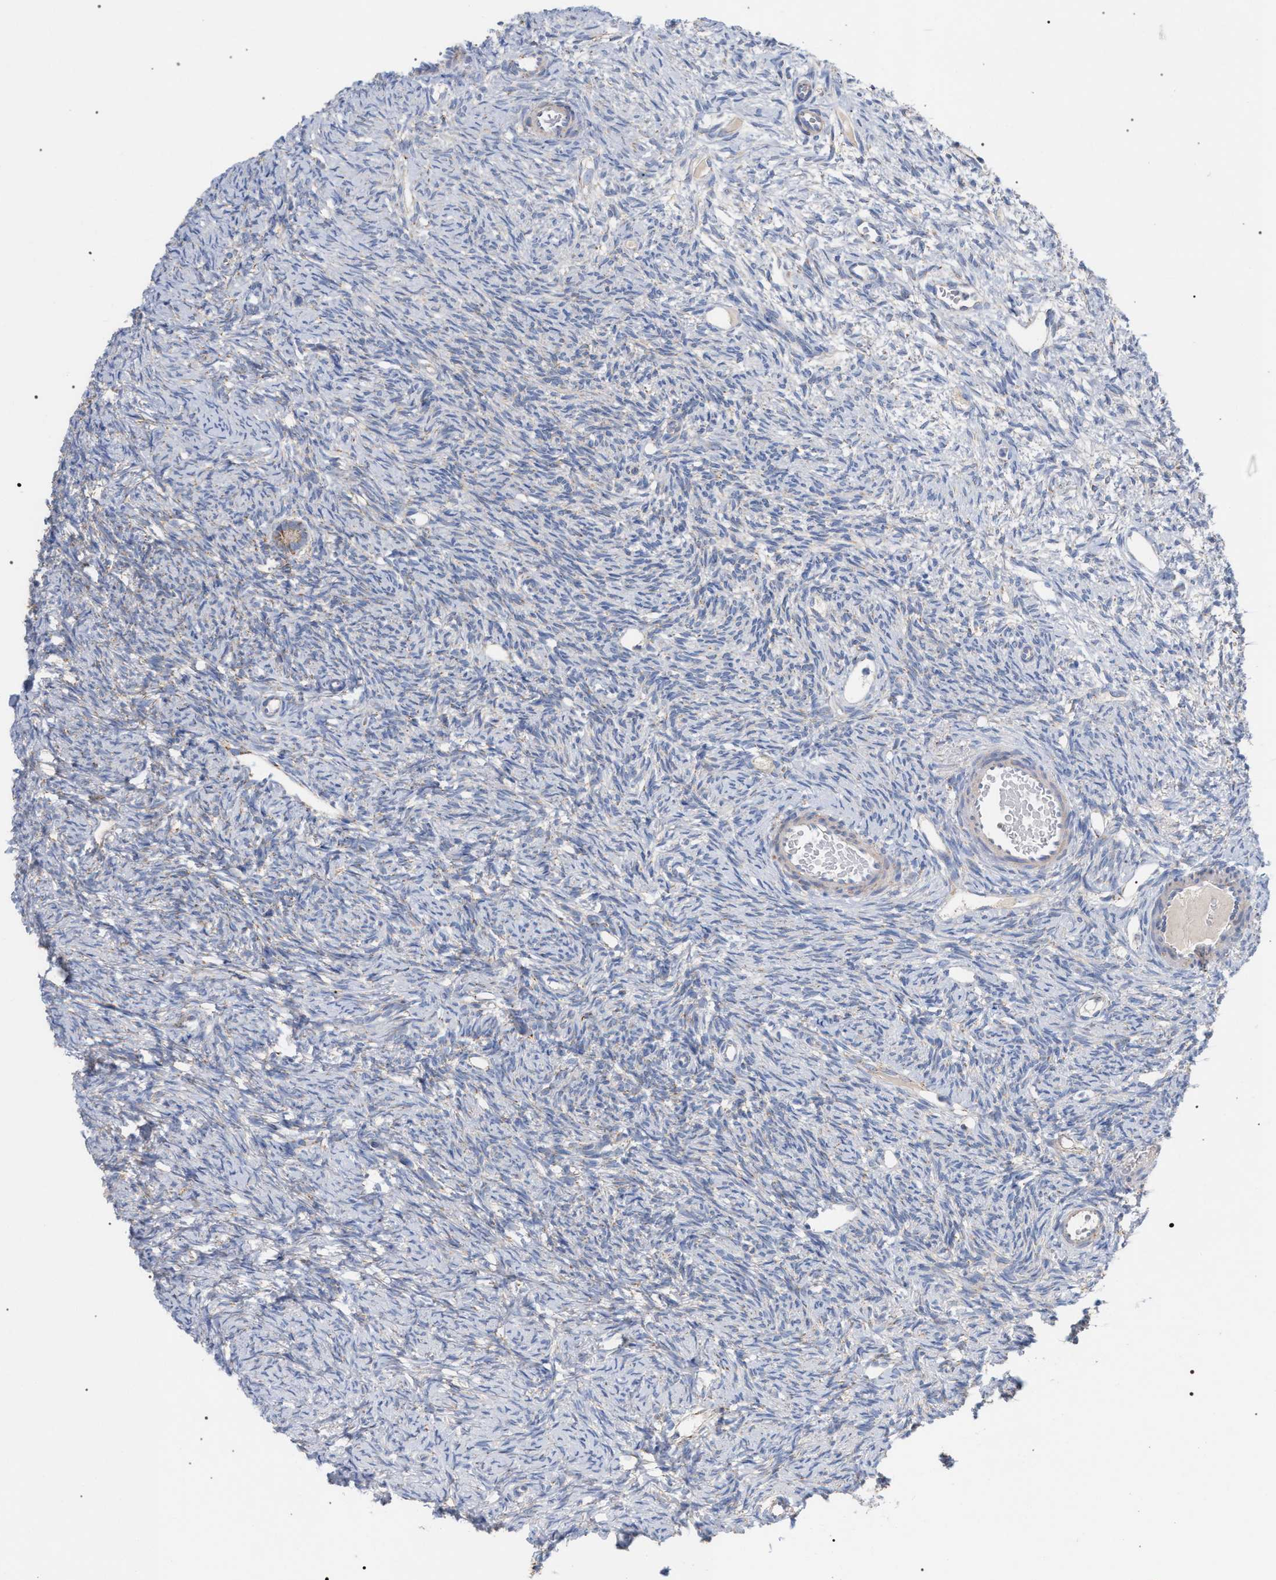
{"staining": {"intensity": "weak", "quantity": "25%-75%", "location": "cytoplasmic/membranous"}, "tissue": "ovary", "cell_type": "Follicle cells", "image_type": "normal", "snomed": [{"axis": "morphology", "description": "Normal tissue, NOS"}, {"axis": "topography", "description": "Ovary"}], "caption": "This photomicrograph displays immunohistochemistry staining of benign human ovary, with low weak cytoplasmic/membranous positivity in approximately 25%-75% of follicle cells.", "gene": "ECI2", "patient": {"sex": "female", "age": 33}}